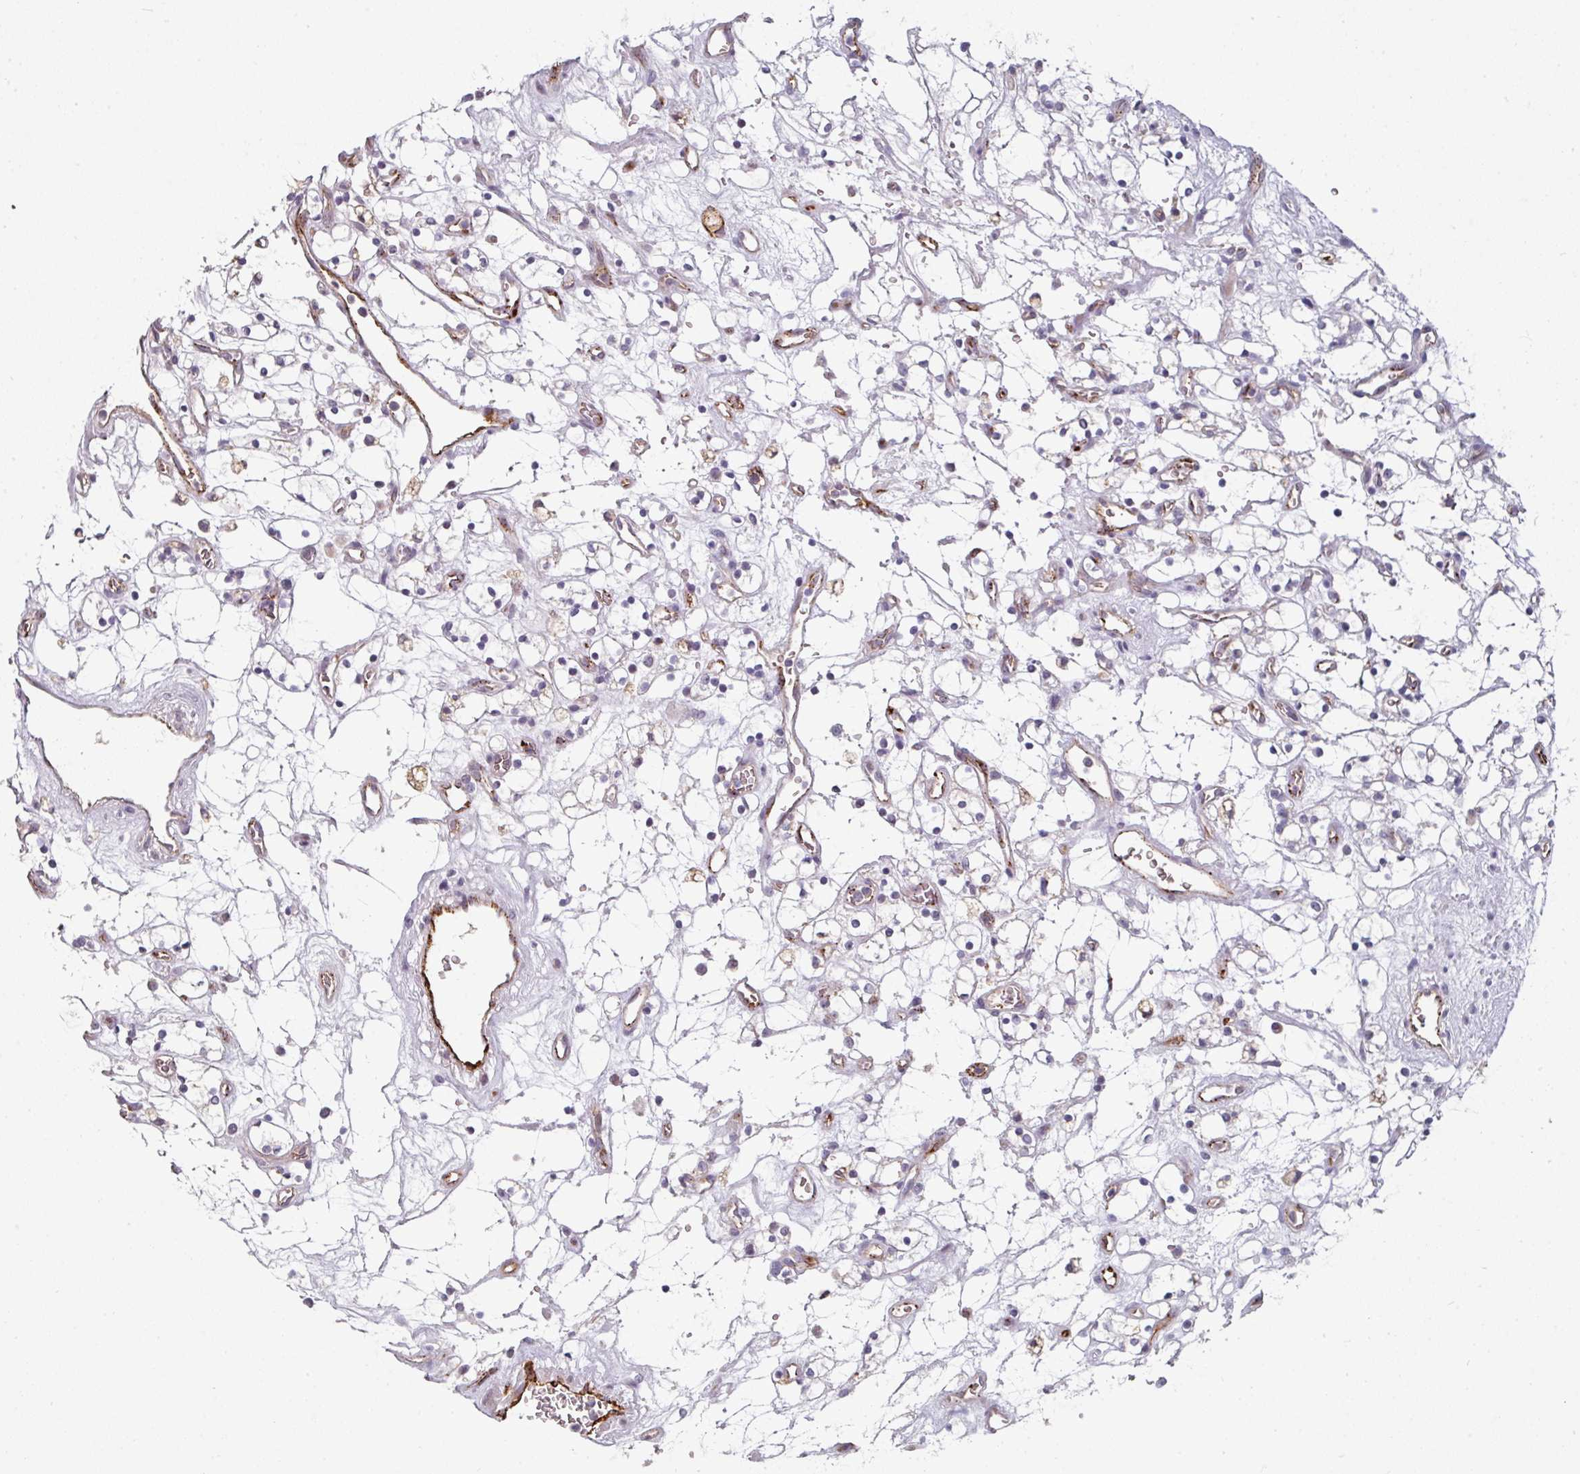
{"staining": {"intensity": "negative", "quantity": "none", "location": "none"}, "tissue": "renal cancer", "cell_type": "Tumor cells", "image_type": "cancer", "snomed": [{"axis": "morphology", "description": "Adenocarcinoma, NOS"}, {"axis": "topography", "description": "Kidney"}], "caption": "This is an immunohistochemistry (IHC) photomicrograph of renal adenocarcinoma. There is no positivity in tumor cells.", "gene": "SIDT2", "patient": {"sex": "female", "age": 69}}